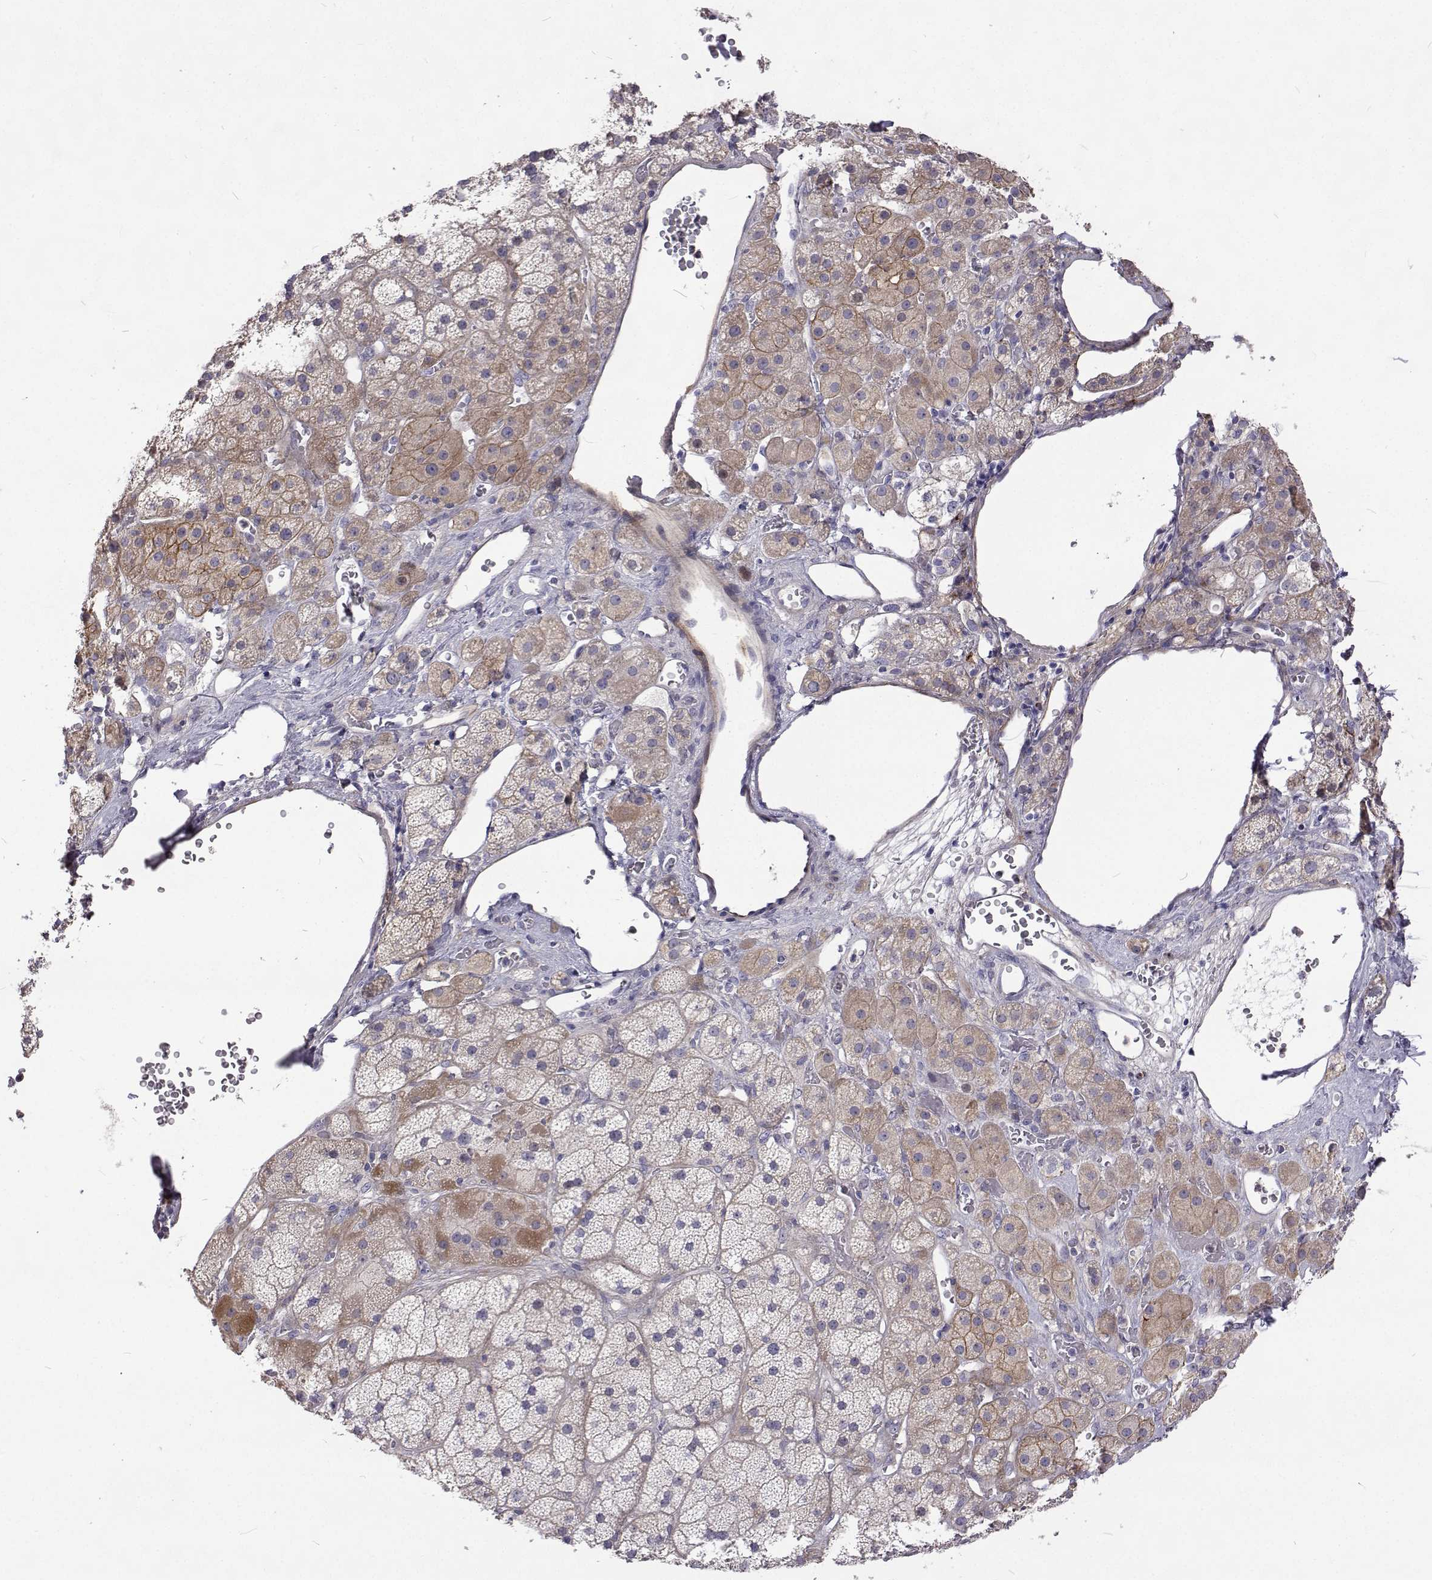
{"staining": {"intensity": "moderate", "quantity": "<25%", "location": "cytoplasmic/membranous"}, "tissue": "adrenal gland", "cell_type": "Glandular cells", "image_type": "normal", "snomed": [{"axis": "morphology", "description": "Normal tissue, NOS"}, {"axis": "topography", "description": "Adrenal gland"}], "caption": "Benign adrenal gland was stained to show a protein in brown. There is low levels of moderate cytoplasmic/membranous expression in approximately <25% of glandular cells.", "gene": "NPR3", "patient": {"sex": "male", "age": 57}}